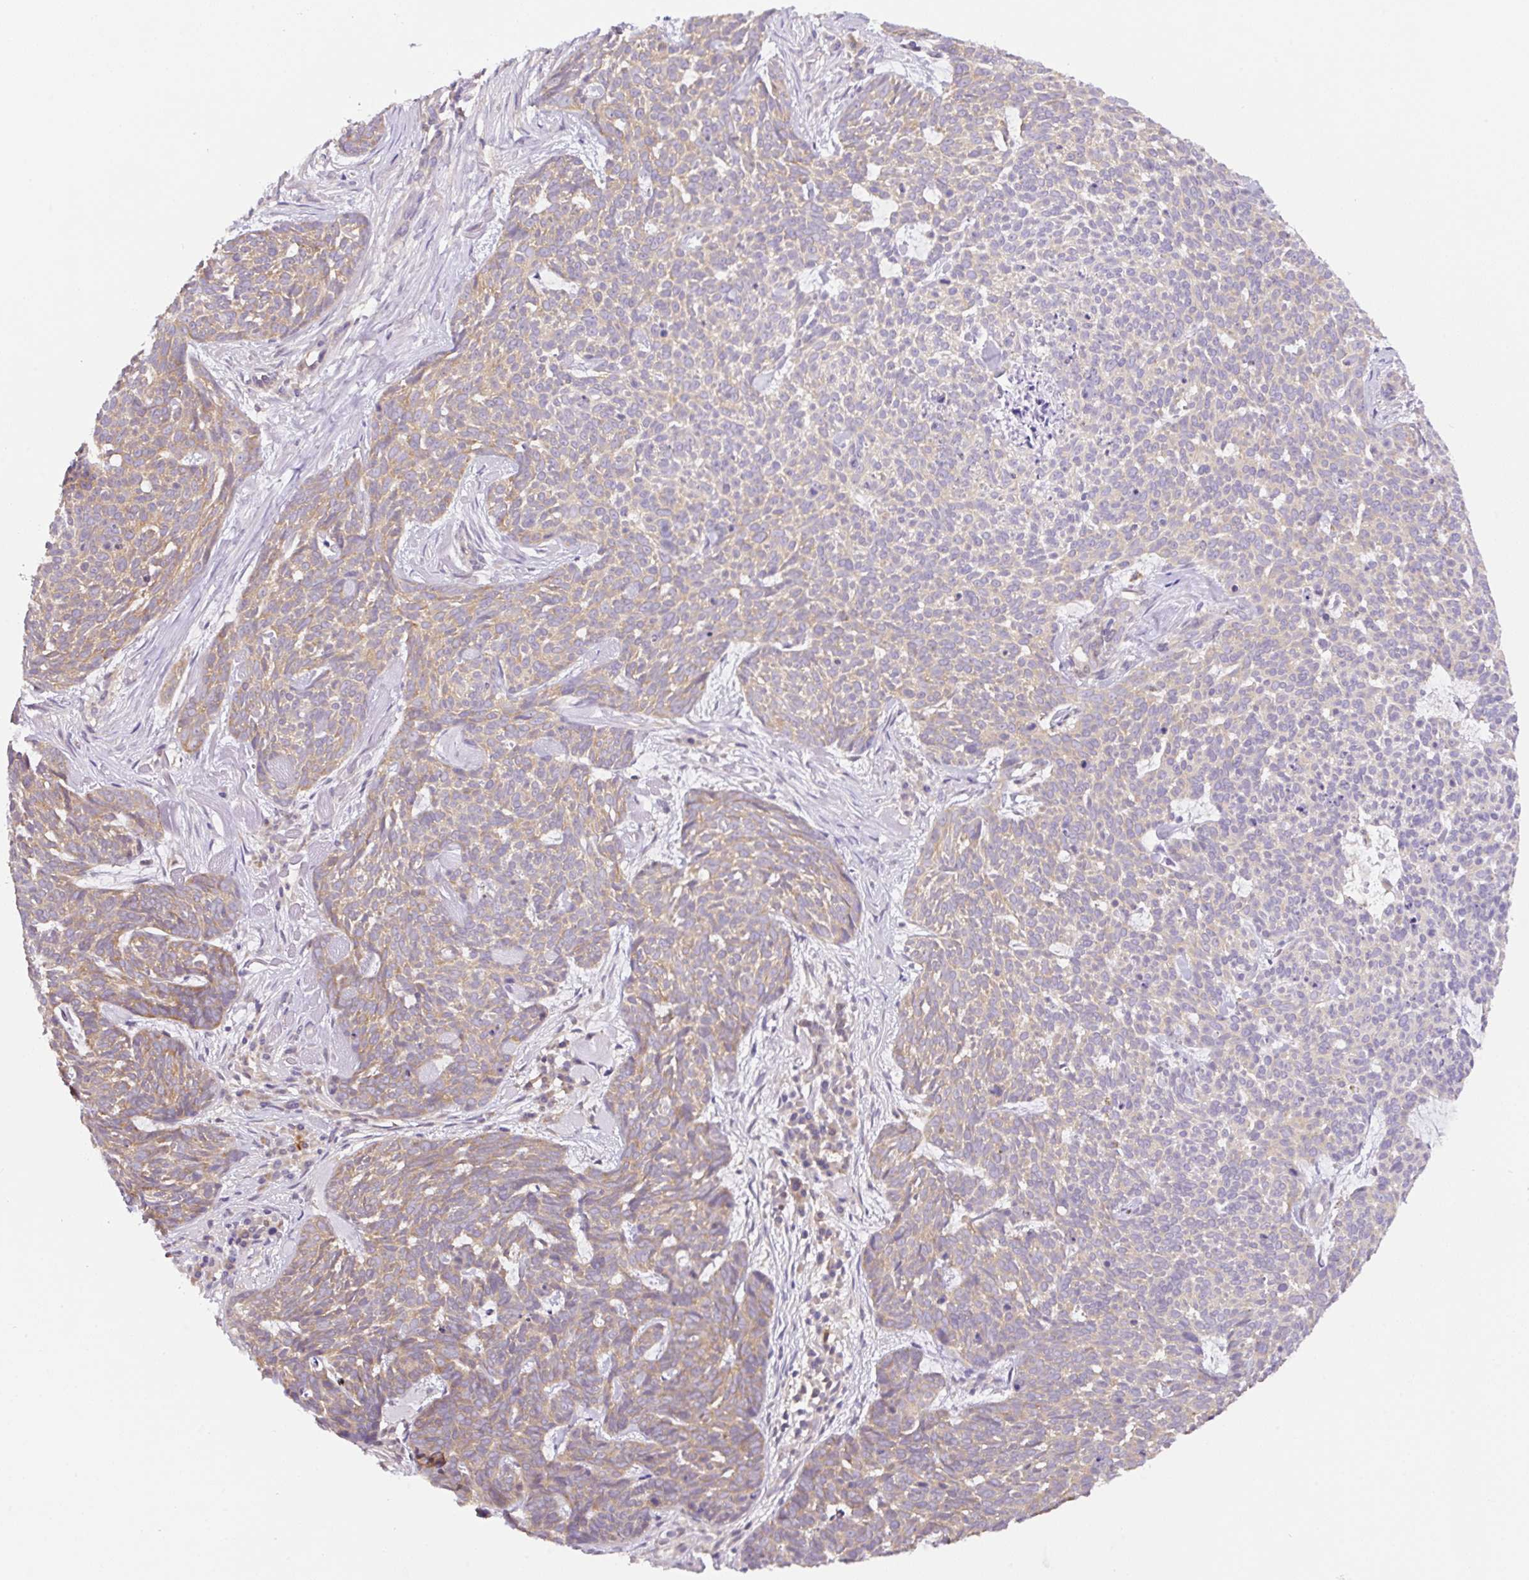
{"staining": {"intensity": "weak", "quantity": ">75%", "location": "cytoplasmic/membranous"}, "tissue": "skin cancer", "cell_type": "Tumor cells", "image_type": "cancer", "snomed": [{"axis": "morphology", "description": "Basal cell carcinoma"}, {"axis": "topography", "description": "Skin"}], "caption": "Immunohistochemical staining of human skin basal cell carcinoma shows low levels of weak cytoplasmic/membranous staining in approximately >75% of tumor cells.", "gene": "CAMK2B", "patient": {"sex": "female", "age": 93}}